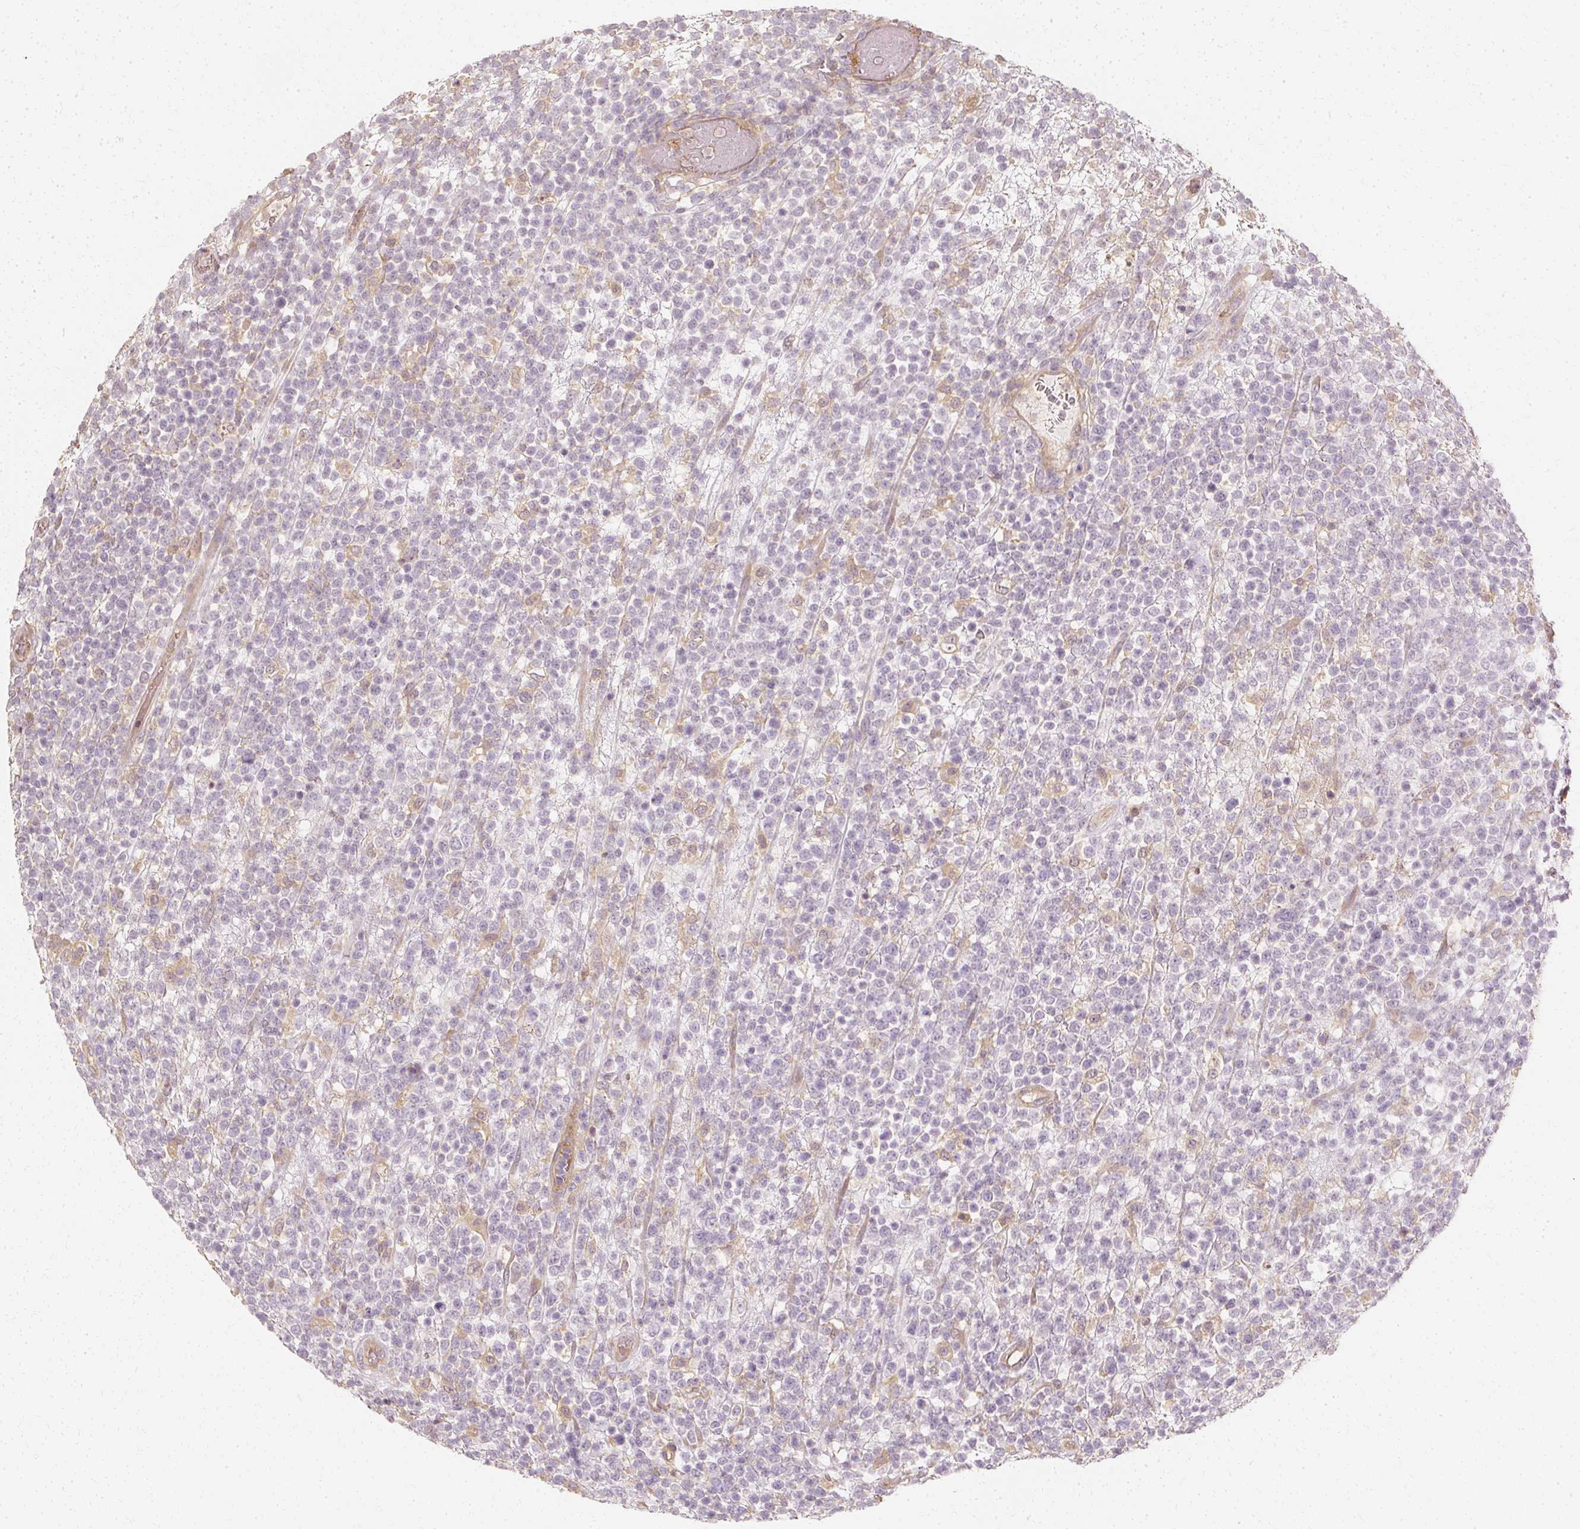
{"staining": {"intensity": "negative", "quantity": "none", "location": "none"}, "tissue": "lymphoma", "cell_type": "Tumor cells", "image_type": "cancer", "snomed": [{"axis": "morphology", "description": "Malignant lymphoma, non-Hodgkin's type, High grade"}, {"axis": "topography", "description": "Colon"}], "caption": "Tumor cells show no significant staining in lymphoma.", "gene": "GNAQ", "patient": {"sex": "female", "age": 53}}